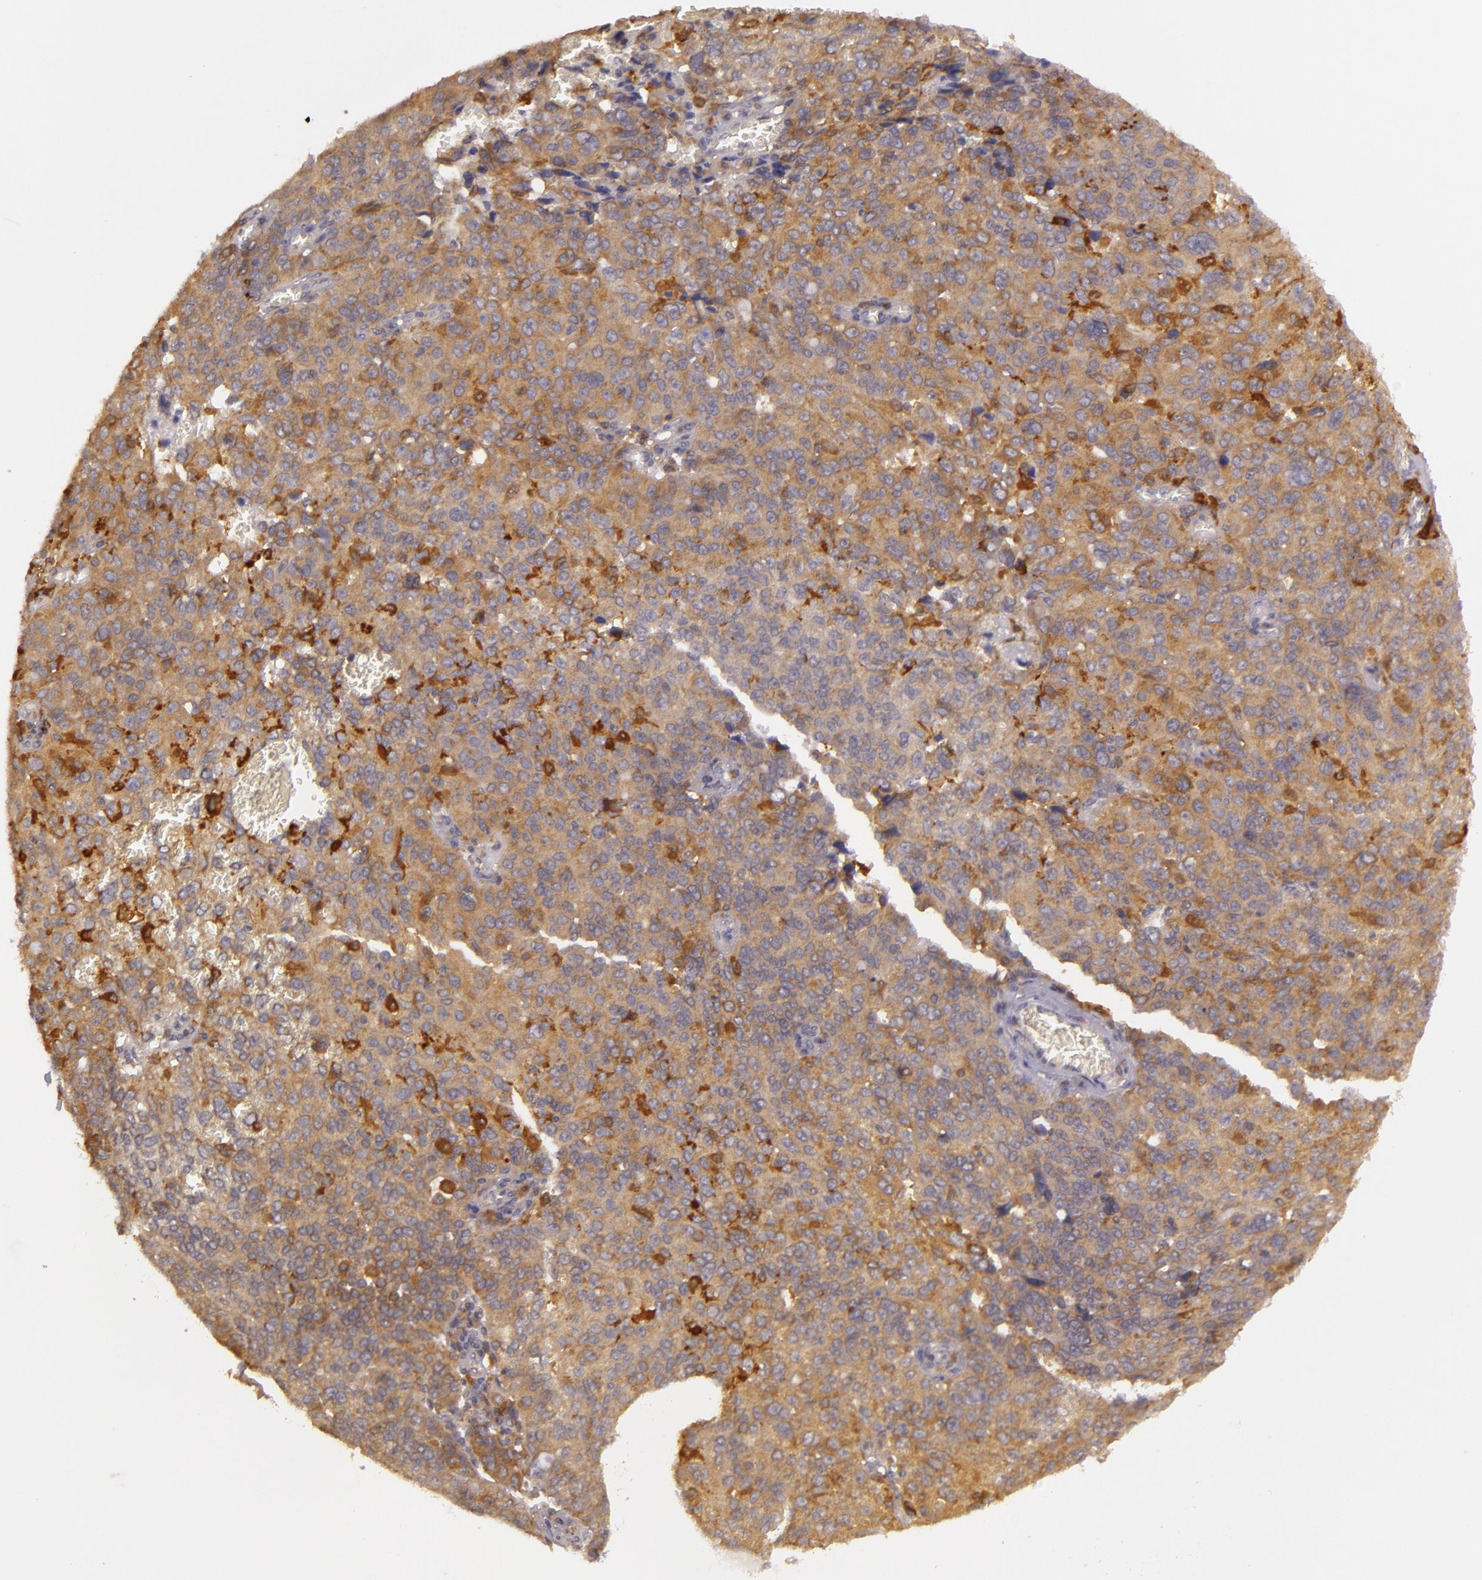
{"staining": {"intensity": "moderate", "quantity": ">75%", "location": "cytoplasmic/membranous"}, "tissue": "ovarian cancer", "cell_type": "Tumor cells", "image_type": "cancer", "snomed": [{"axis": "morphology", "description": "Carcinoma, endometroid"}, {"axis": "topography", "description": "Ovary"}], "caption": "Ovarian cancer (endometroid carcinoma) stained with DAB IHC demonstrates medium levels of moderate cytoplasmic/membranous positivity in about >75% of tumor cells.", "gene": "PPP1R3F", "patient": {"sex": "female", "age": 75}}